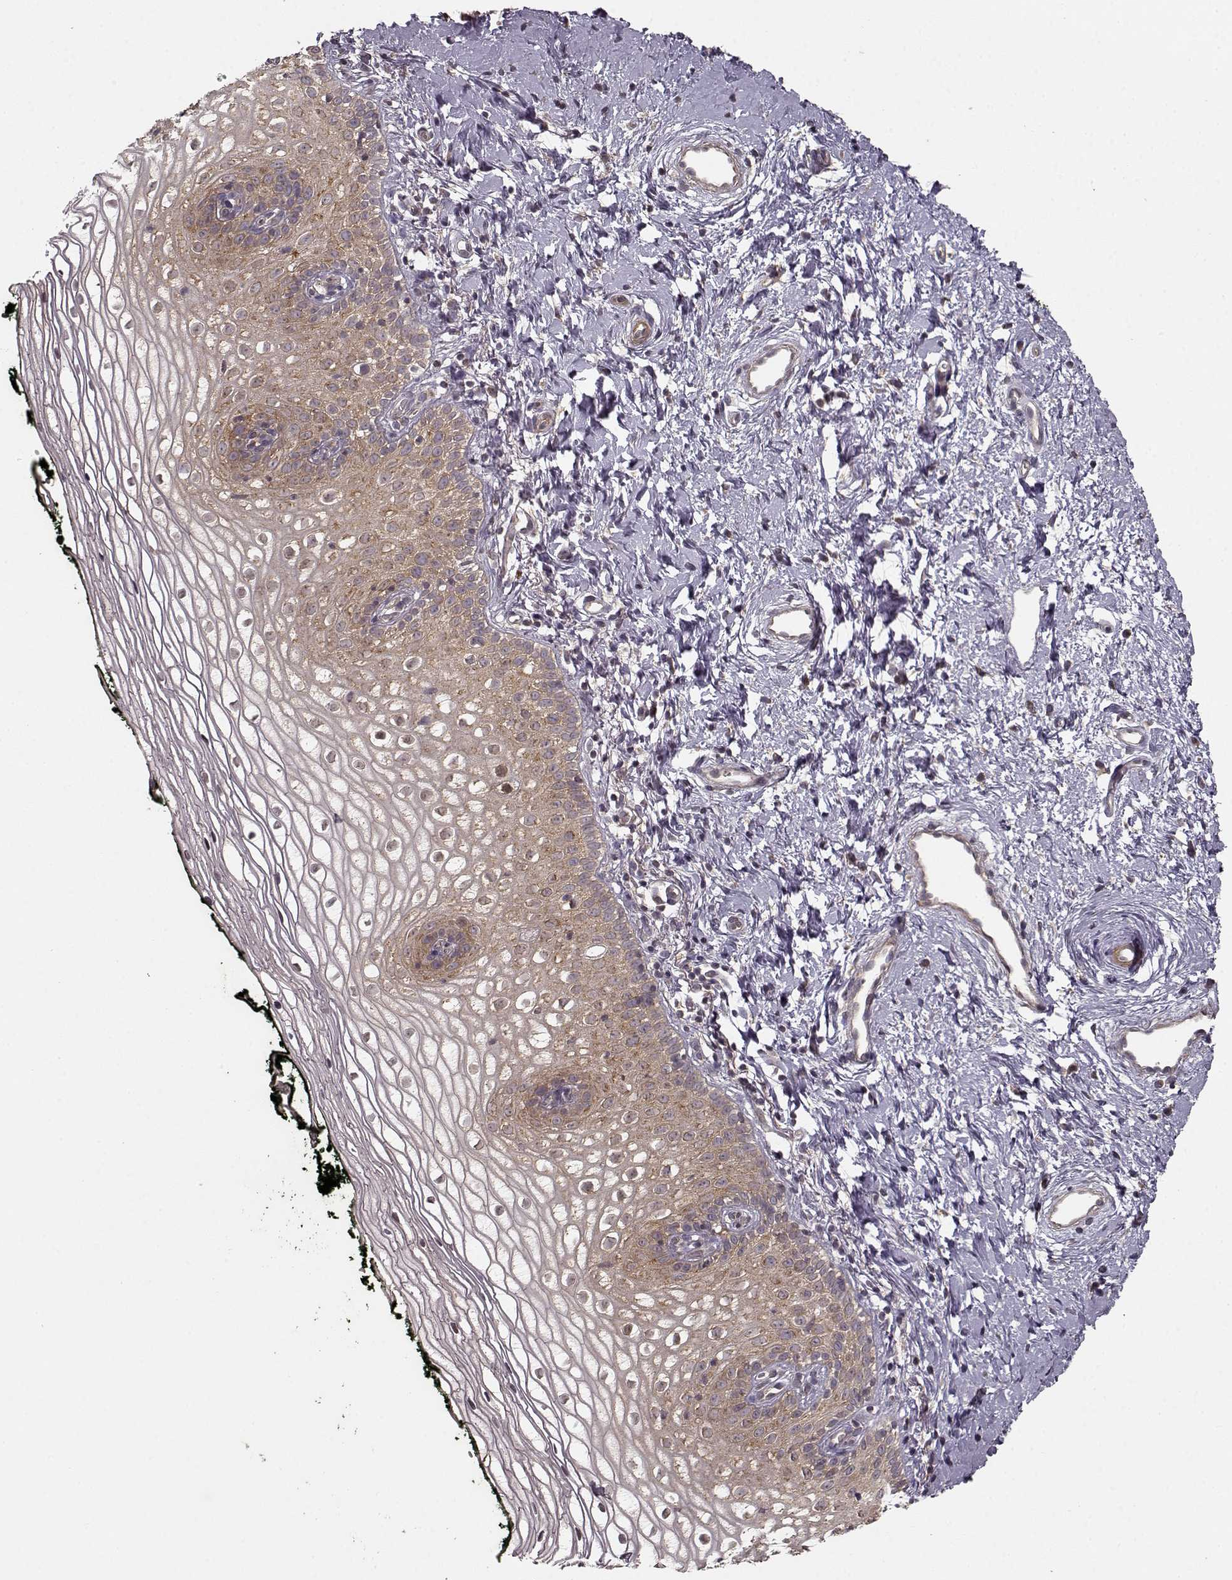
{"staining": {"intensity": "moderate", "quantity": "<25%", "location": "cytoplasmic/membranous"}, "tissue": "vagina", "cell_type": "Squamous epithelial cells", "image_type": "normal", "snomed": [{"axis": "morphology", "description": "Normal tissue, NOS"}, {"axis": "topography", "description": "Vagina"}], "caption": "Immunohistochemical staining of benign human vagina demonstrates <25% levels of moderate cytoplasmic/membranous protein expression in about <25% of squamous epithelial cells.", "gene": "SLAIN2", "patient": {"sex": "female", "age": 47}}